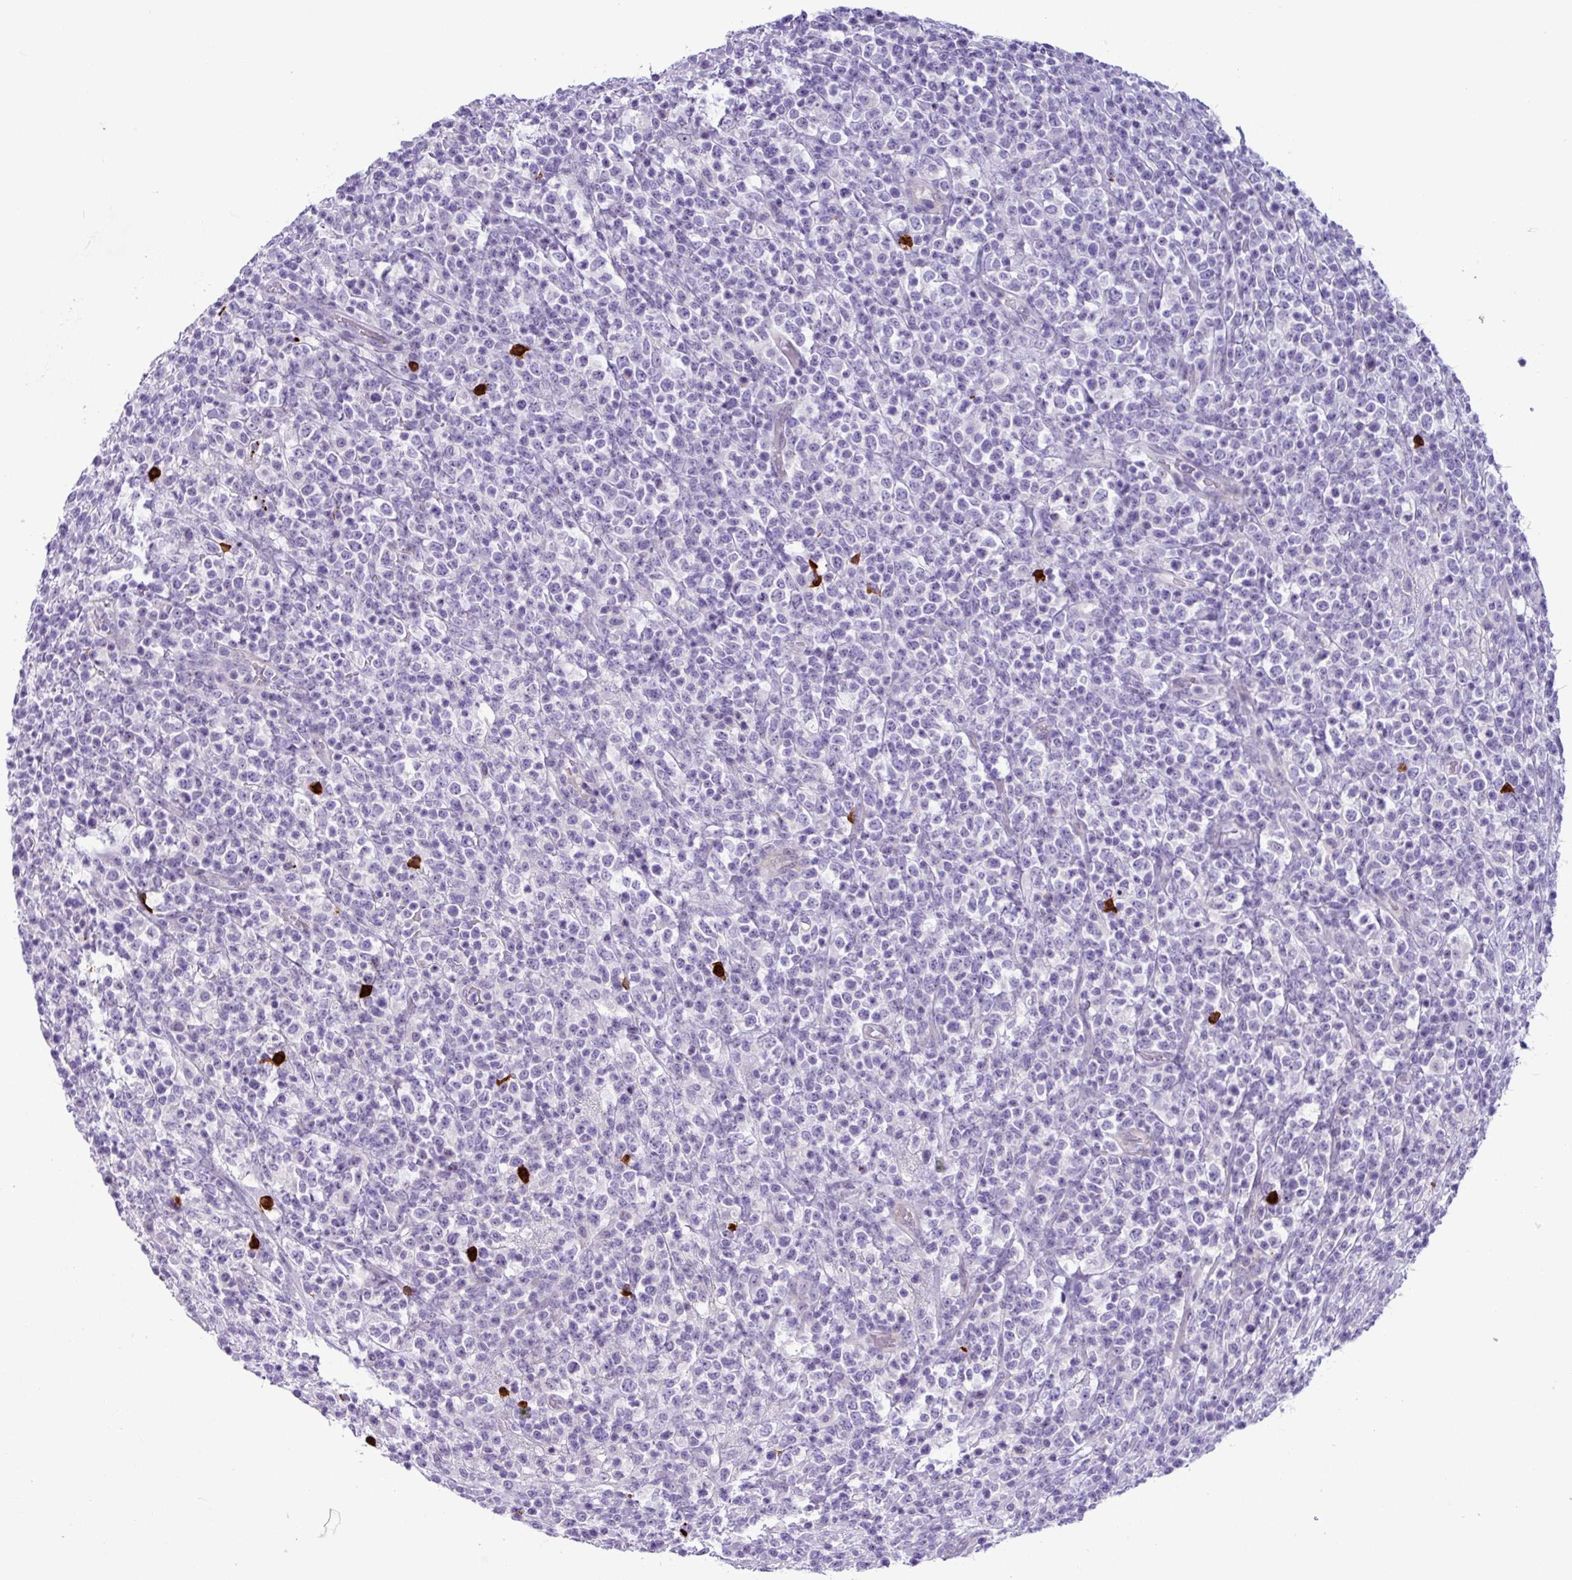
{"staining": {"intensity": "negative", "quantity": "none", "location": "none"}, "tissue": "lymphoma", "cell_type": "Tumor cells", "image_type": "cancer", "snomed": [{"axis": "morphology", "description": "Malignant lymphoma, non-Hodgkin's type, High grade"}, {"axis": "topography", "description": "Colon"}], "caption": "An immunohistochemistry (IHC) image of high-grade malignant lymphoma, non-Hodgkin's type is shown. There is no staining in tumor cells of high-grade malignant lymphoma, non-Hodgkin's type.", "gene": "MRM2", "patient": {"sex": "female", "age": 53}}